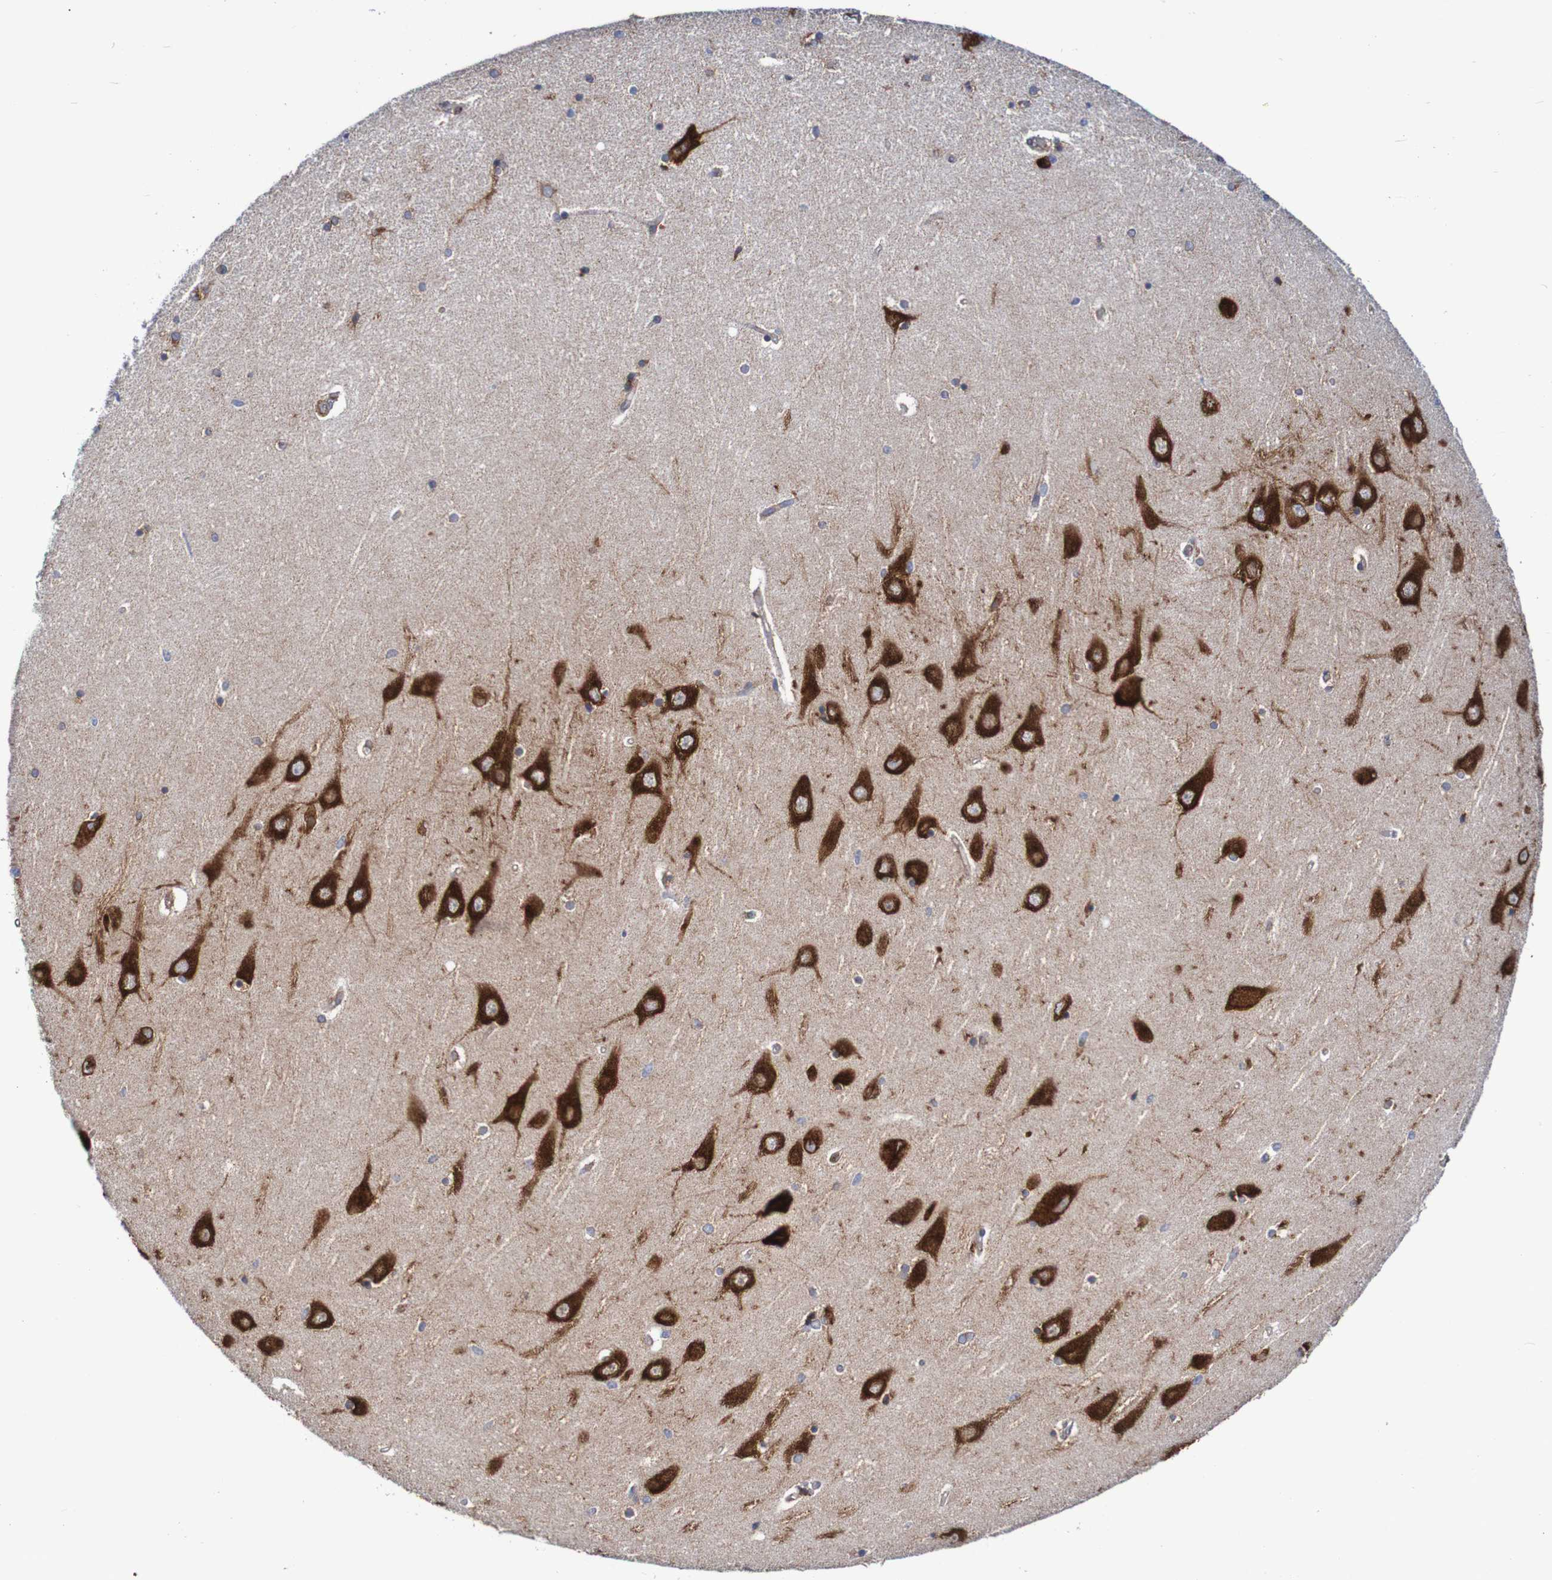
{"staining": {"intensity": "strong", "quantity": "25%-75%", "location": "cytoplasmic/membranous"}, "tissue": "hippocampus", "cell_type": "Glial cells", "image_type": "normal", "snomed": [{"axis": "morphology", "description": "Normal tissue, NOS"}, {"axis": "topography", "description": "Hippocampus"}], "caption": "Strong cytoplasmic/membranous protein expression is seen in approximately 25%-75% of glial cells in hippocampus.", "gene": "FXR2", "patient": {"sex": "female", "age": 54}}